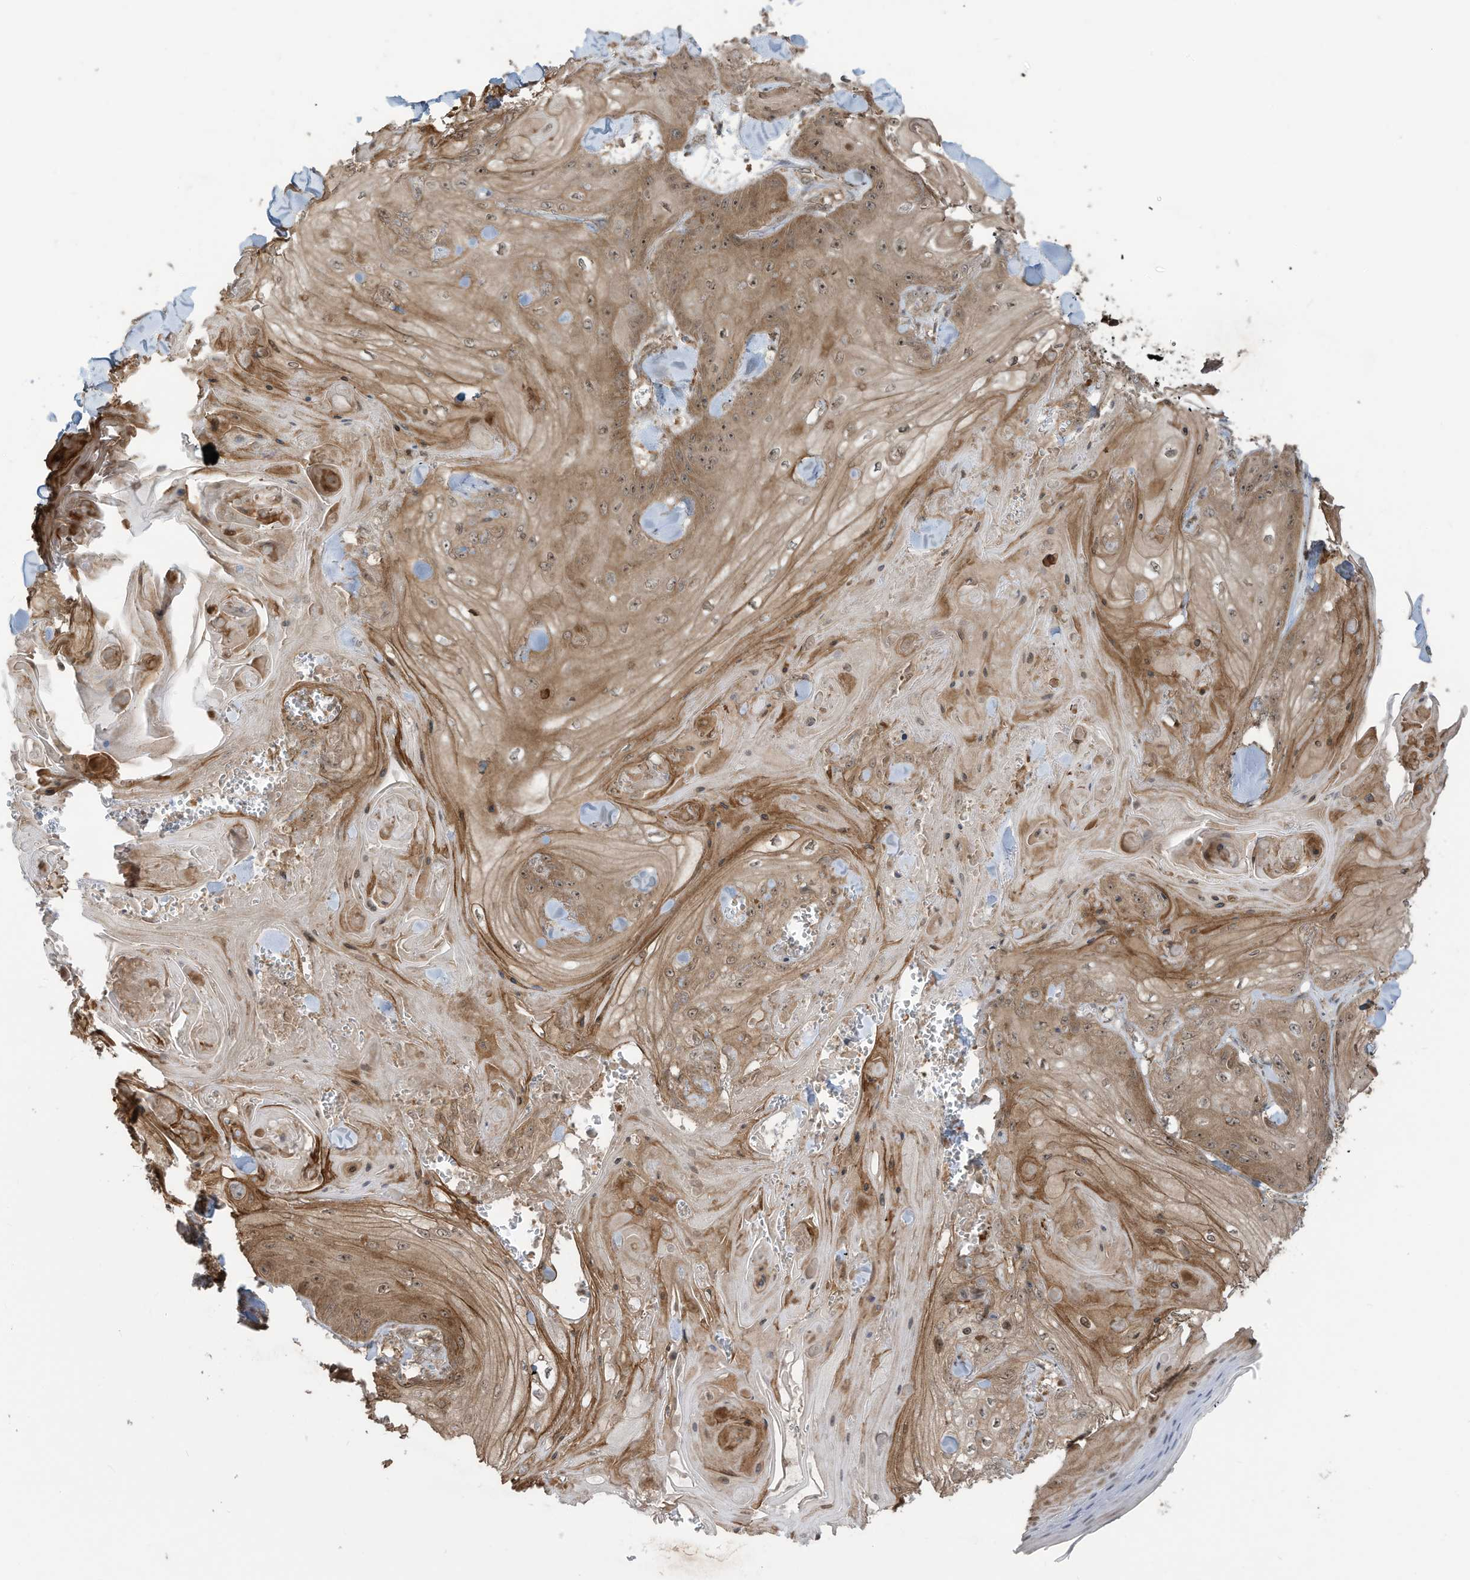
{"staining": {"intensity": "moderate", "quantity": ">75%", "location": "cytoplasmic/membranous,nuclear"}, "tissue": "skin cancer", "cell_type": "Tumor cells", "image_type": "cancer", "snomed": [{"axis": "morphology", "description": "Squamous cell carcinoma, NOS"}, {"axis": "topography", "description": "Skin"}], "caption": "Immunohistochemical staining of skin cancer (squamous cell carcinoma) reveals medium levels of moderate cytoplasmic/membranous and nuclear protein positivity in about >75% of tumor cells.", "gene": "CARF", "patient": {"sex": "male", "age": 74}}